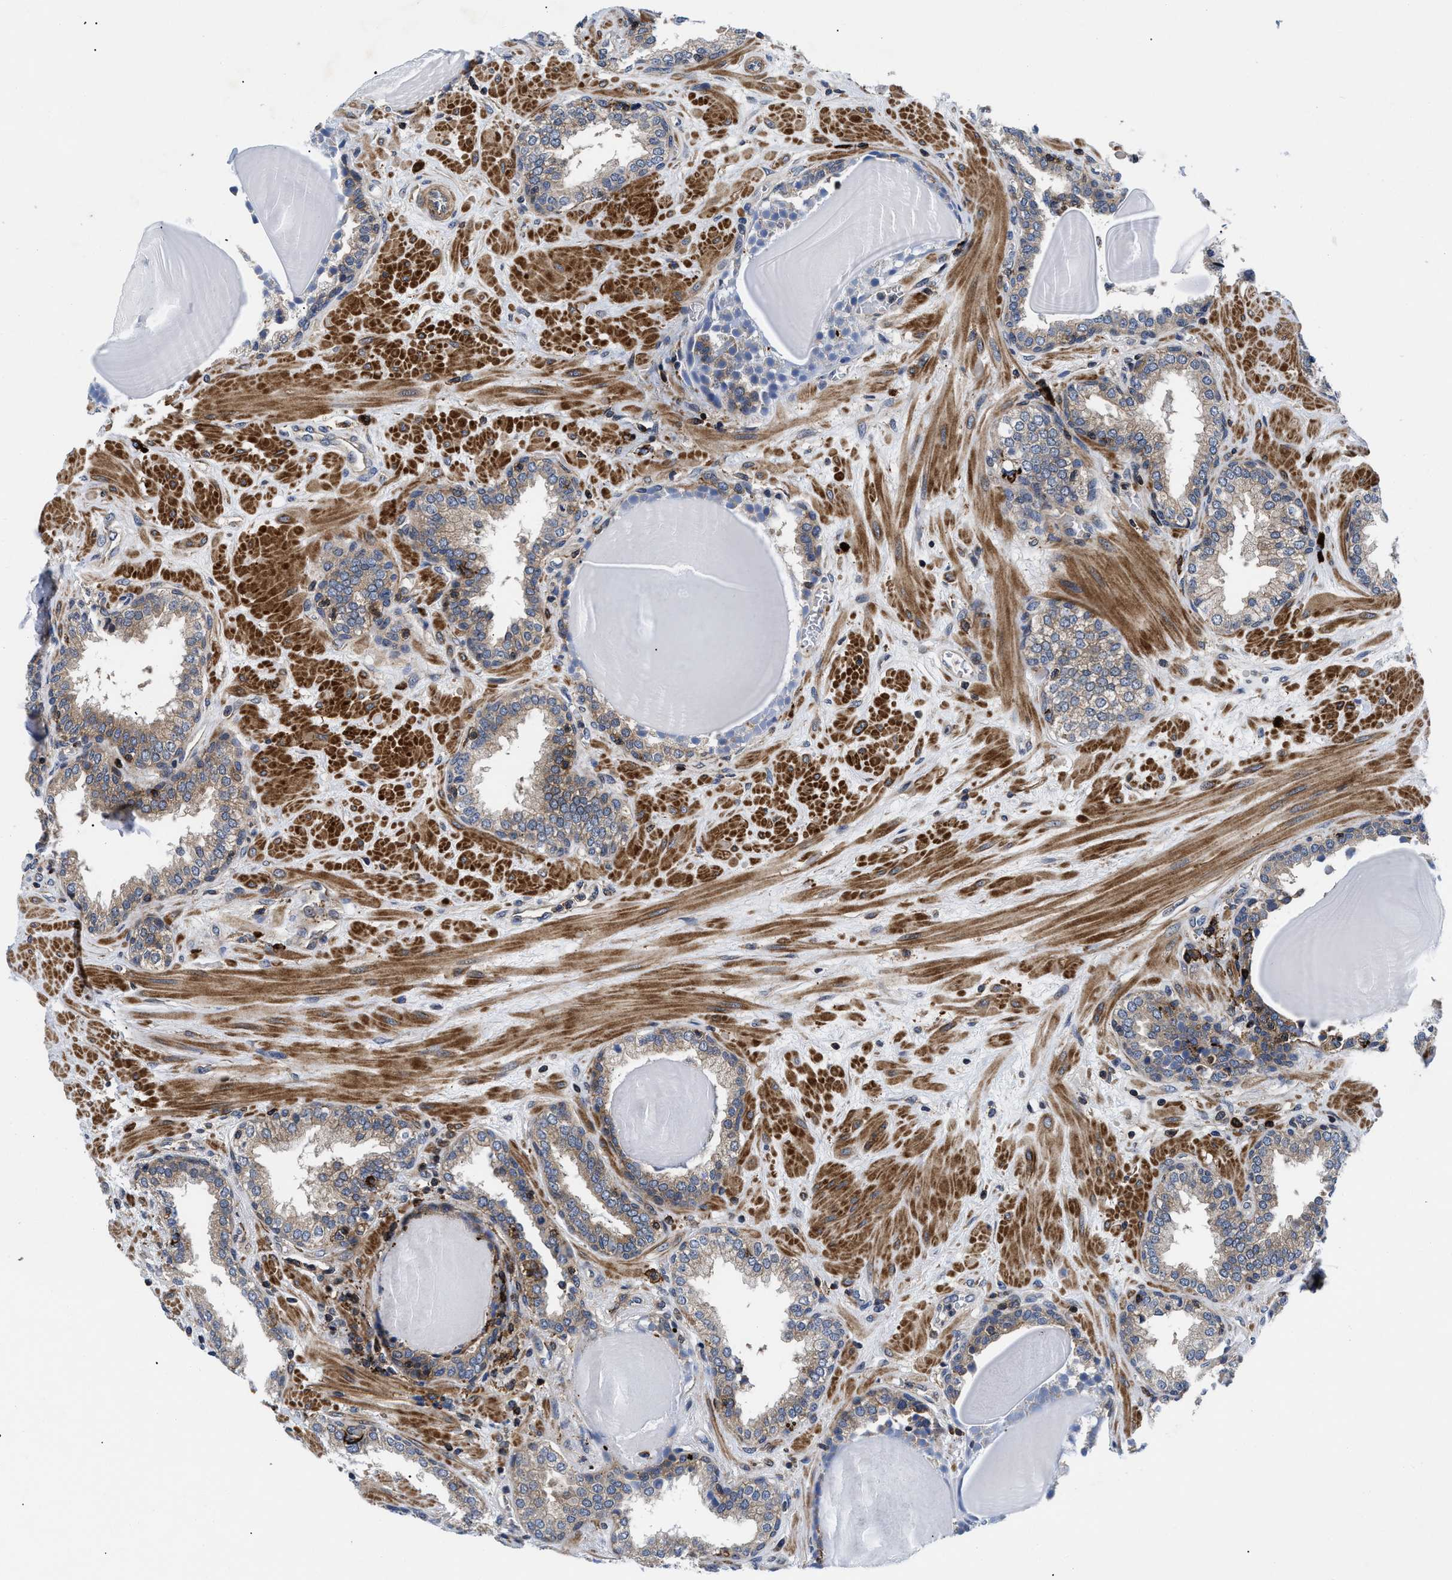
{"staining": {"intensity": "moderate", "quantity": "<25%", "location": "cytoplasmic/membranous"}, "tissue": "prostate", "cell_type": "Glandular cells", "image_type": "normal", "snomed": [{"axis": "morphology", "description": "Normal tissue, NOS"}, {"axis": "topography", "description": "Prostate"}], "caption": "Glandular cells display low levels of moderate cytoplasmic/membranous positivity in approximately <25% of cells in benign human prostate.", "gene": "SPAST", "patient": {"sex": "male", "age": 51}}